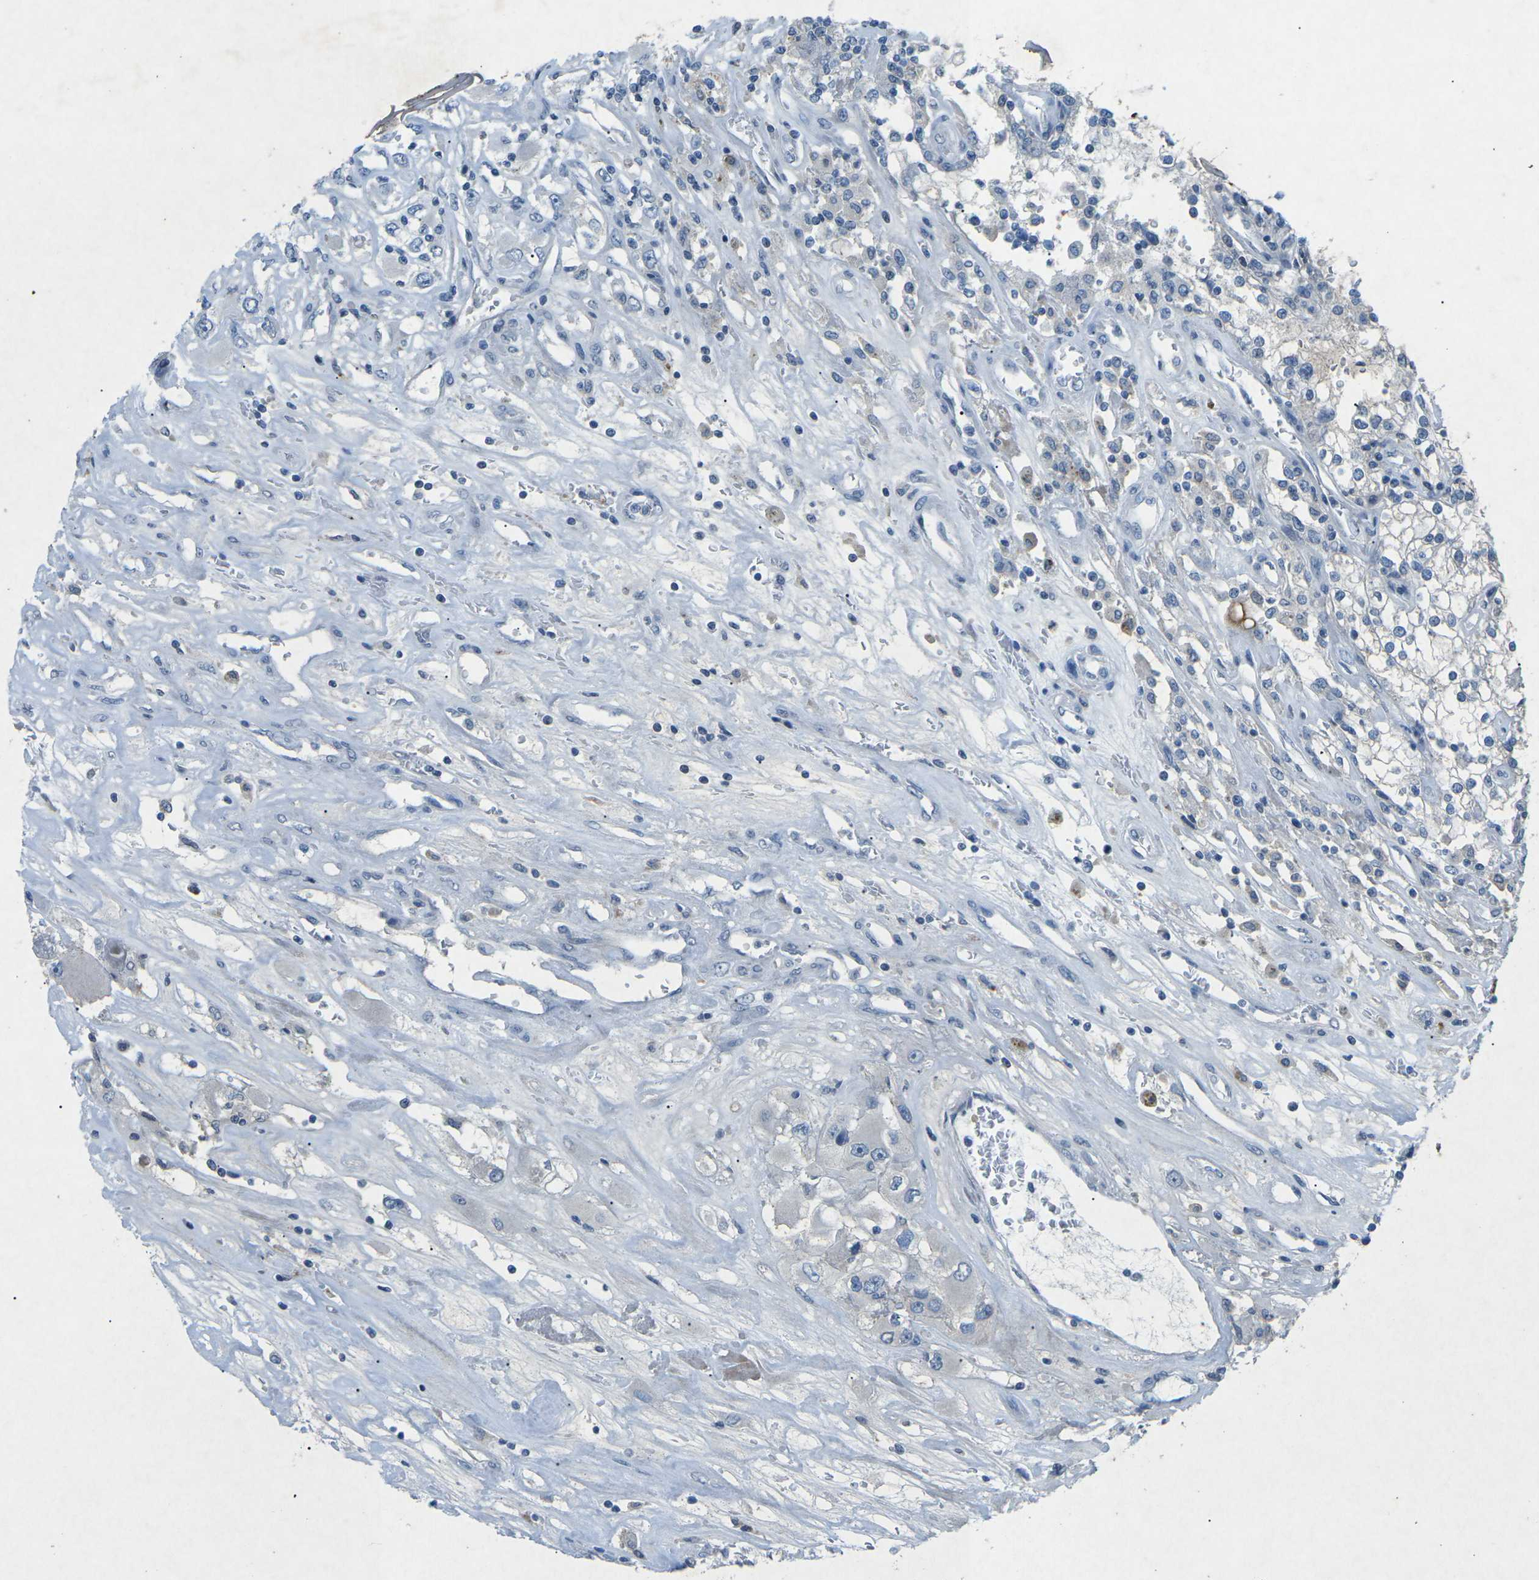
{"staining": {"intensity": "negative", "quantity": "none", "location": "none"}, "tissue": "renal cancer", "cell_type": "Tumor cells", "image_type": "cancer", "snomed": [{"axis": "morphology", "description": "Adenocarcinoma, NOS"}, {"axis": "topography", "description": "Kidney"}], "caption": "This micrograph is of renal adenocarcinoma stained with immunohistochemistry to label a protein in brown with the nuclei are counter-stained blue. There is no positivity in tumor cells.", "gene": "A1BG", "patient": {"sex": "female", "age": 52}}